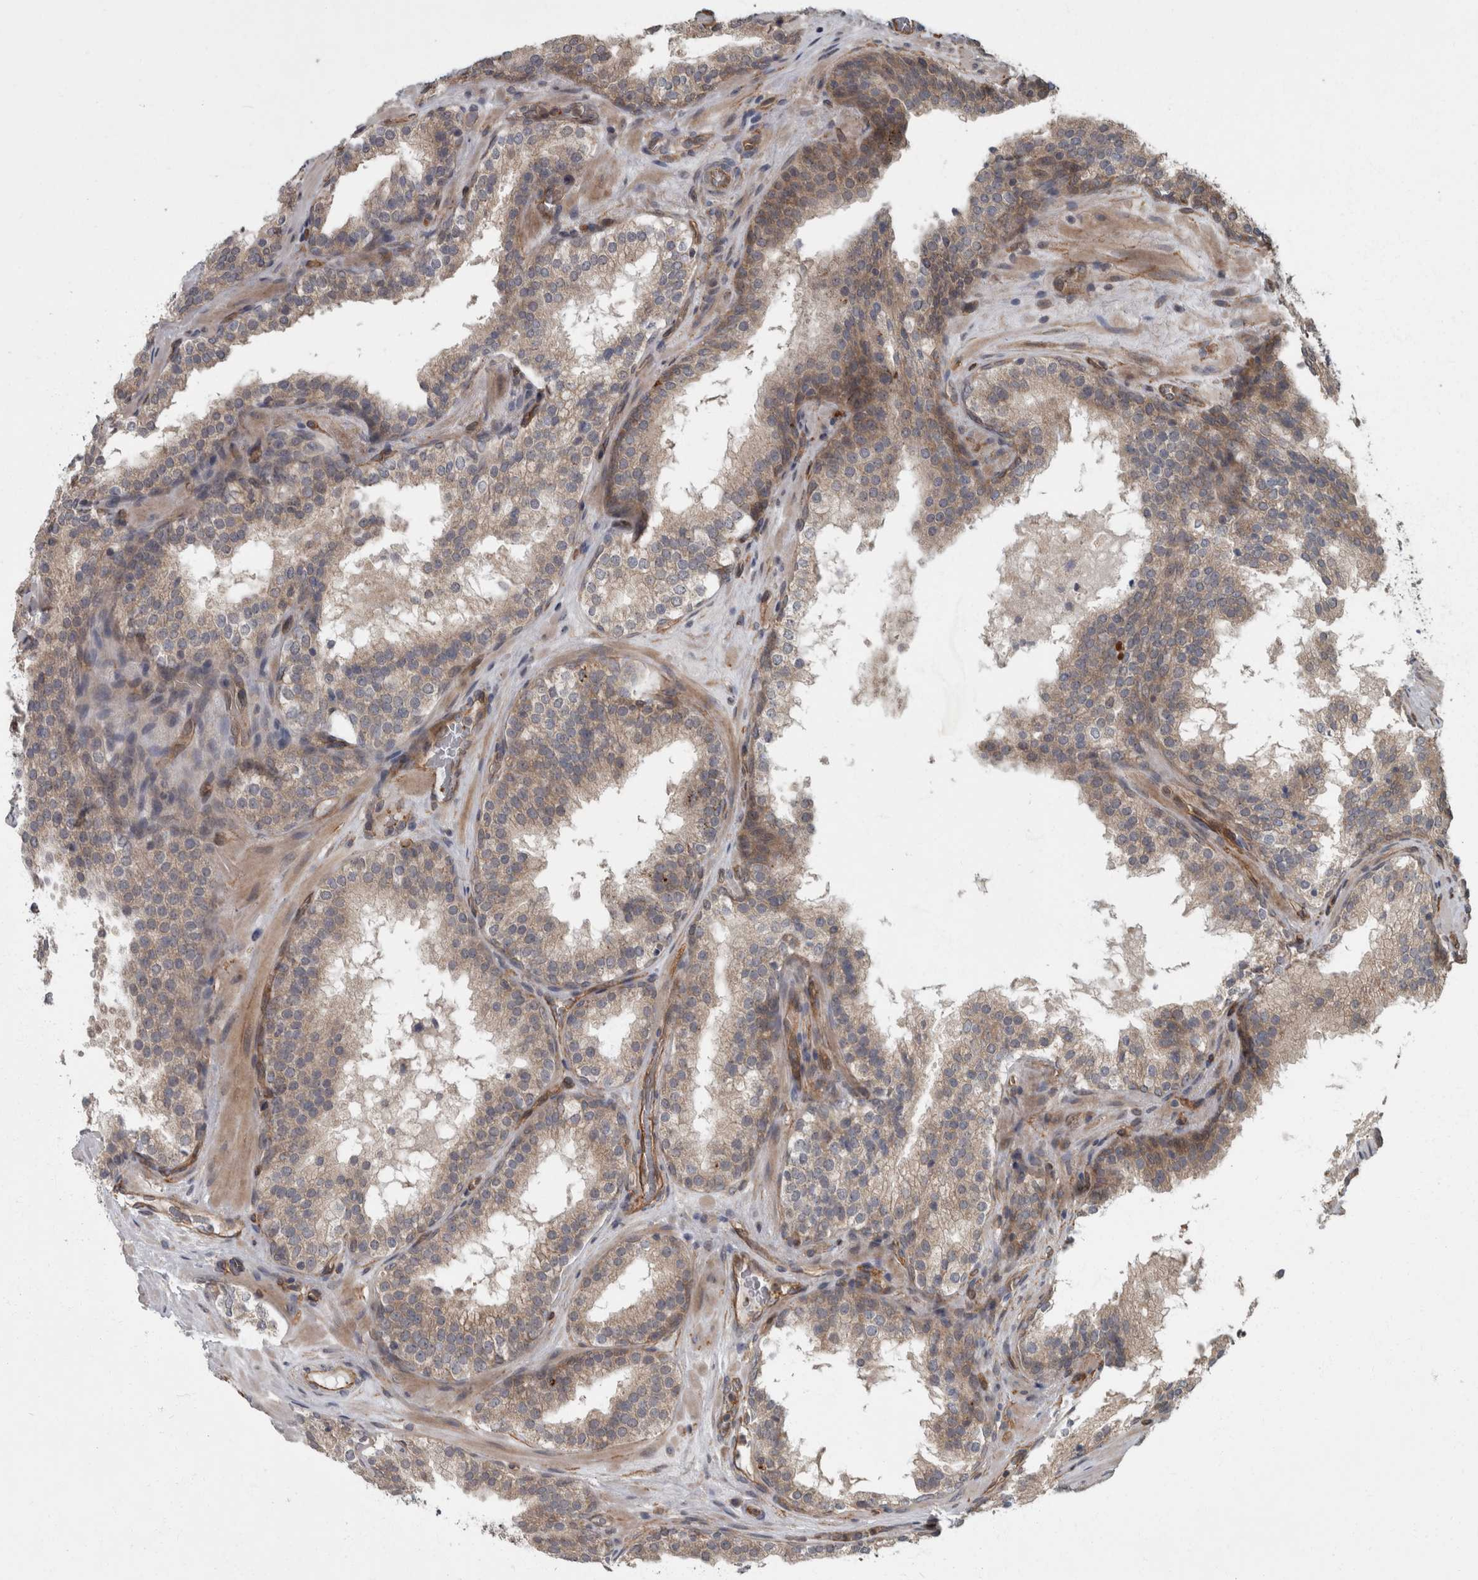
{"staining": {"intensity": "weak", "quantity": ">75%", "location": "cytoplasmic/membranous"}, "tissue": "prostate cancer", "cell_type": "Tumor cells", "image_type": "cancer", "snomed": [{"axis": "morphology", "description": "Adenocarcinoma, High grade"}, {"axis": "topography", "description": "Prostate"}], "caption": "Protein expression analysis of prostate adenocarcinoma (high-grade) shows weak cytoplasmic/membranous positivity in approximately >75% of tumor cells.", "gene": "VEGFD", "patient": {"sex": "male", "age": 56}}